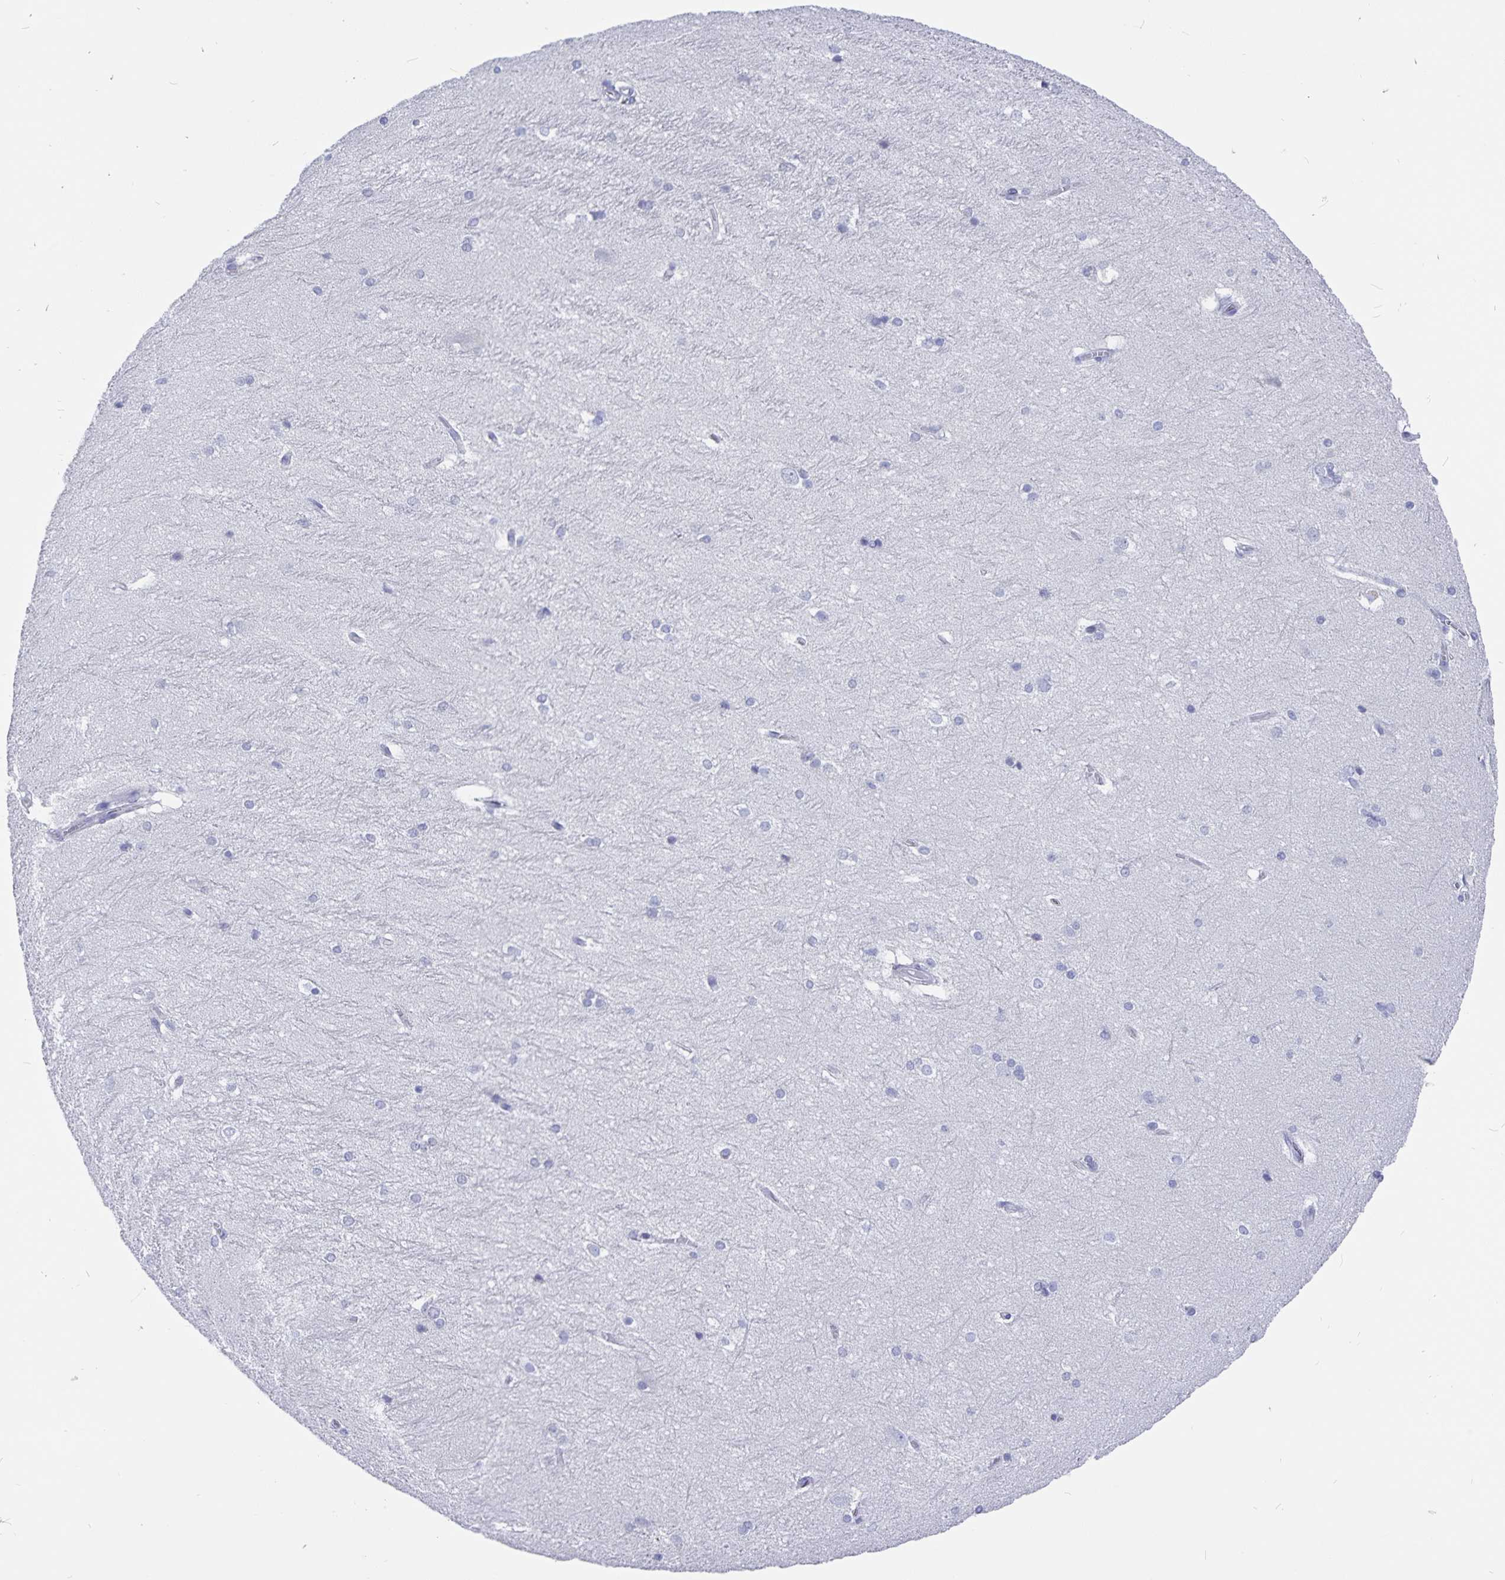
{"staining": {"intensity": "negative", "quantity": "none", "location": "none"}, "tissue": "hippocampus", "cell_type": "Glial cells", "image_type": "normal", "snomed": [{"axis": "morphology", "description": "Normal tissue, NOS"}, {"axis": "topography", "description": "Cerebral cortex"}, {"axis": "topography", "description": "Hippocampus"}], "caption": "Immunohistochemistry (IHC) photomicrograph of benign hippocampus stained for a protein (brown), which shows no staining in glial cells. The staining is performed using DAB brown chromogen with nuclei counter-stained in using hematoxylin.", "gene": "SNTN", "patient": {"sex": "female", "age": 19}}